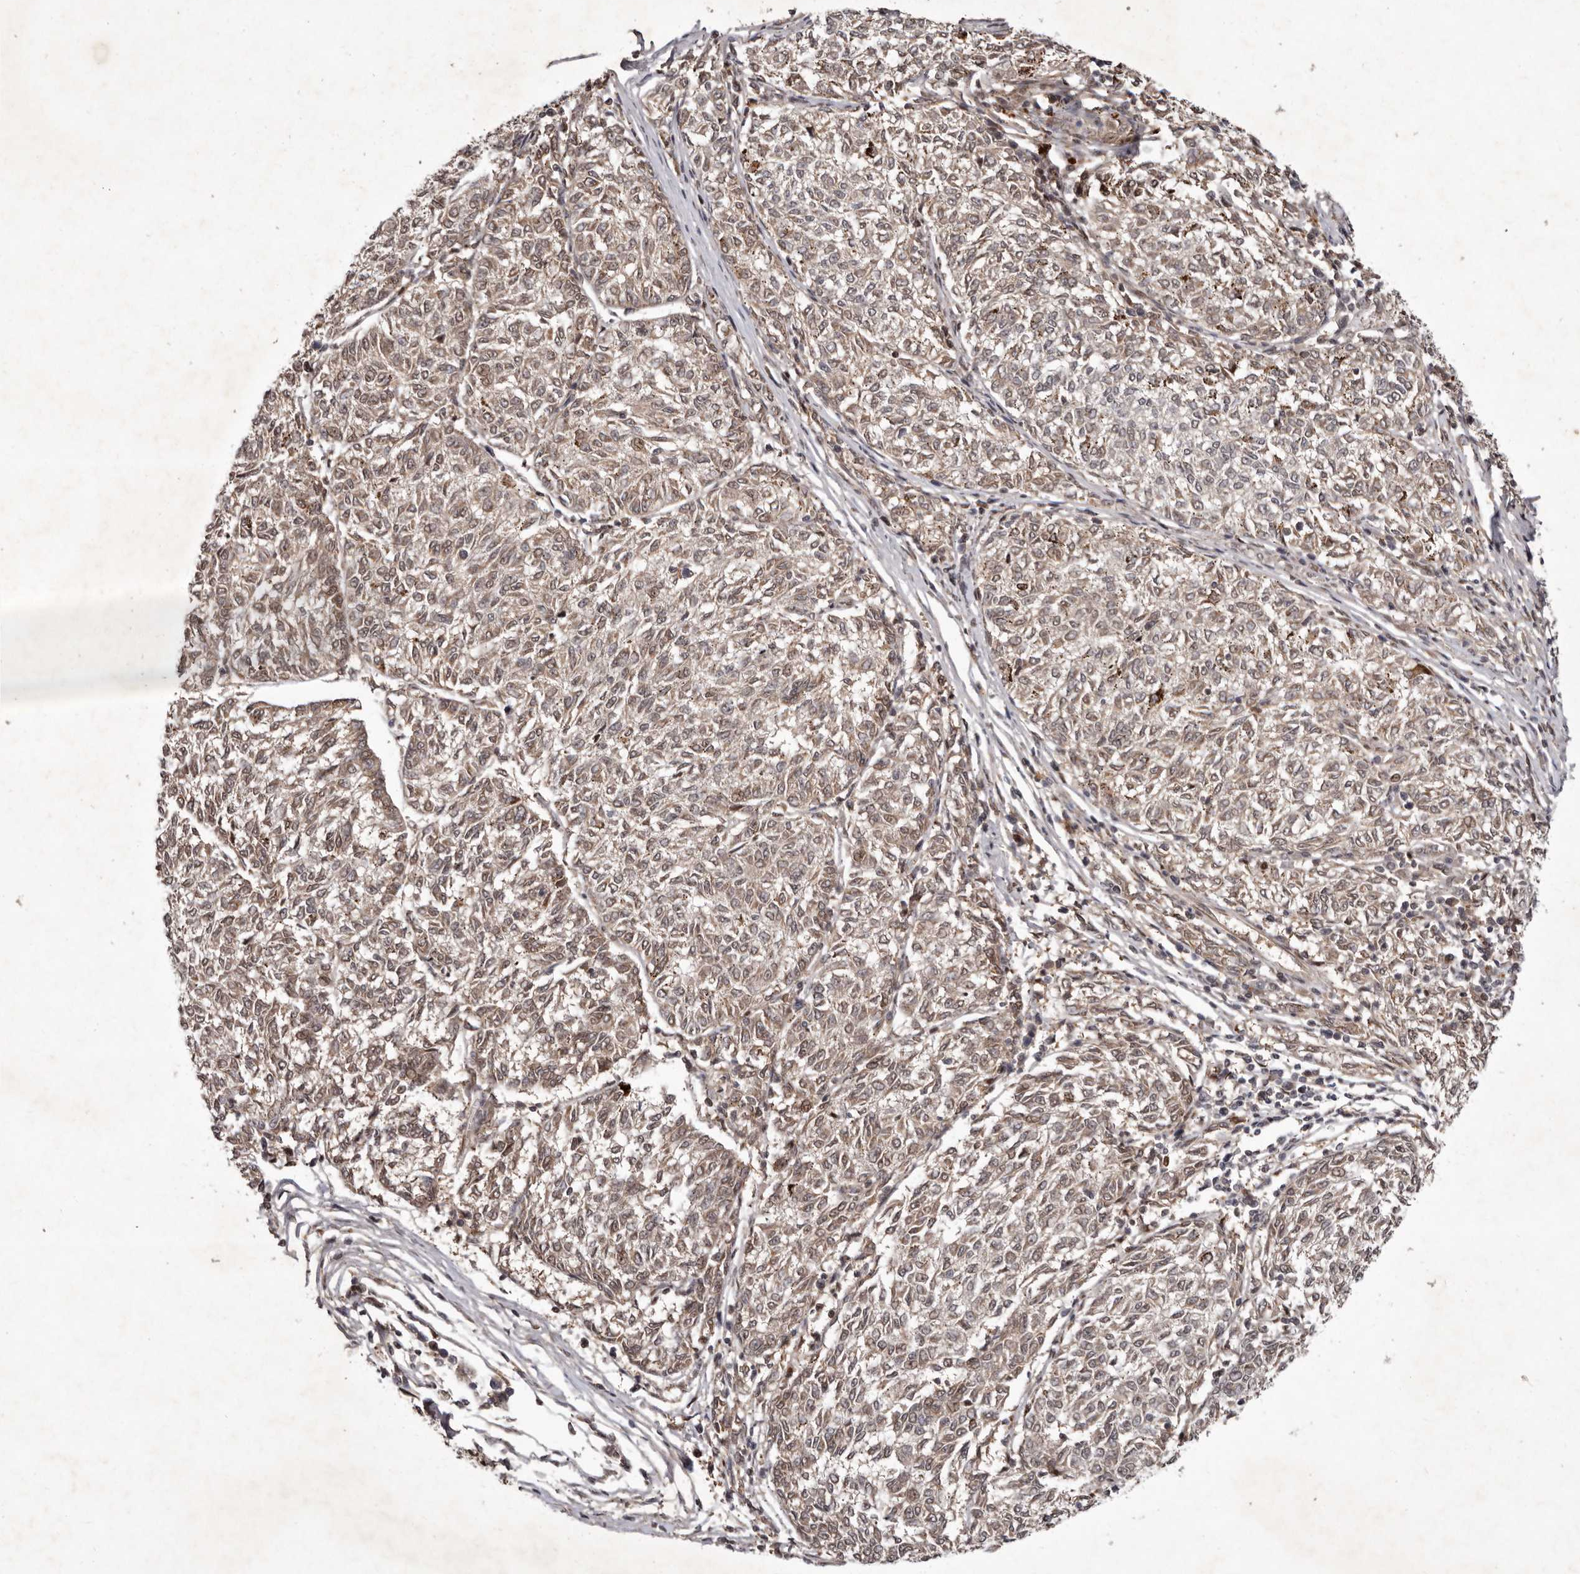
{"staining": {"intensity": "moderate", "quantity": ">75%", "location": "cytoplasmic/membranous,nuclear"}, "tissue": "melanoma", "cell_type": "Tumor cells", "image_type": "cancer", "snomed": [{"axis": "morphology", "description": "Malignant melanoma, NOS"}, {"axis": "topography", "description": "Skin"}], "caption": "High-power microscopy captured an IHC histopathology image of melanoma, revealing moderate cytoplasmic/membranous and nuclear positivity in approximately >75% of tumor cells. (DAB IHC with brightfield microscopy, high magnification).", "gene": "ABL1", "patient": {"sex": "female", "age": 72}}